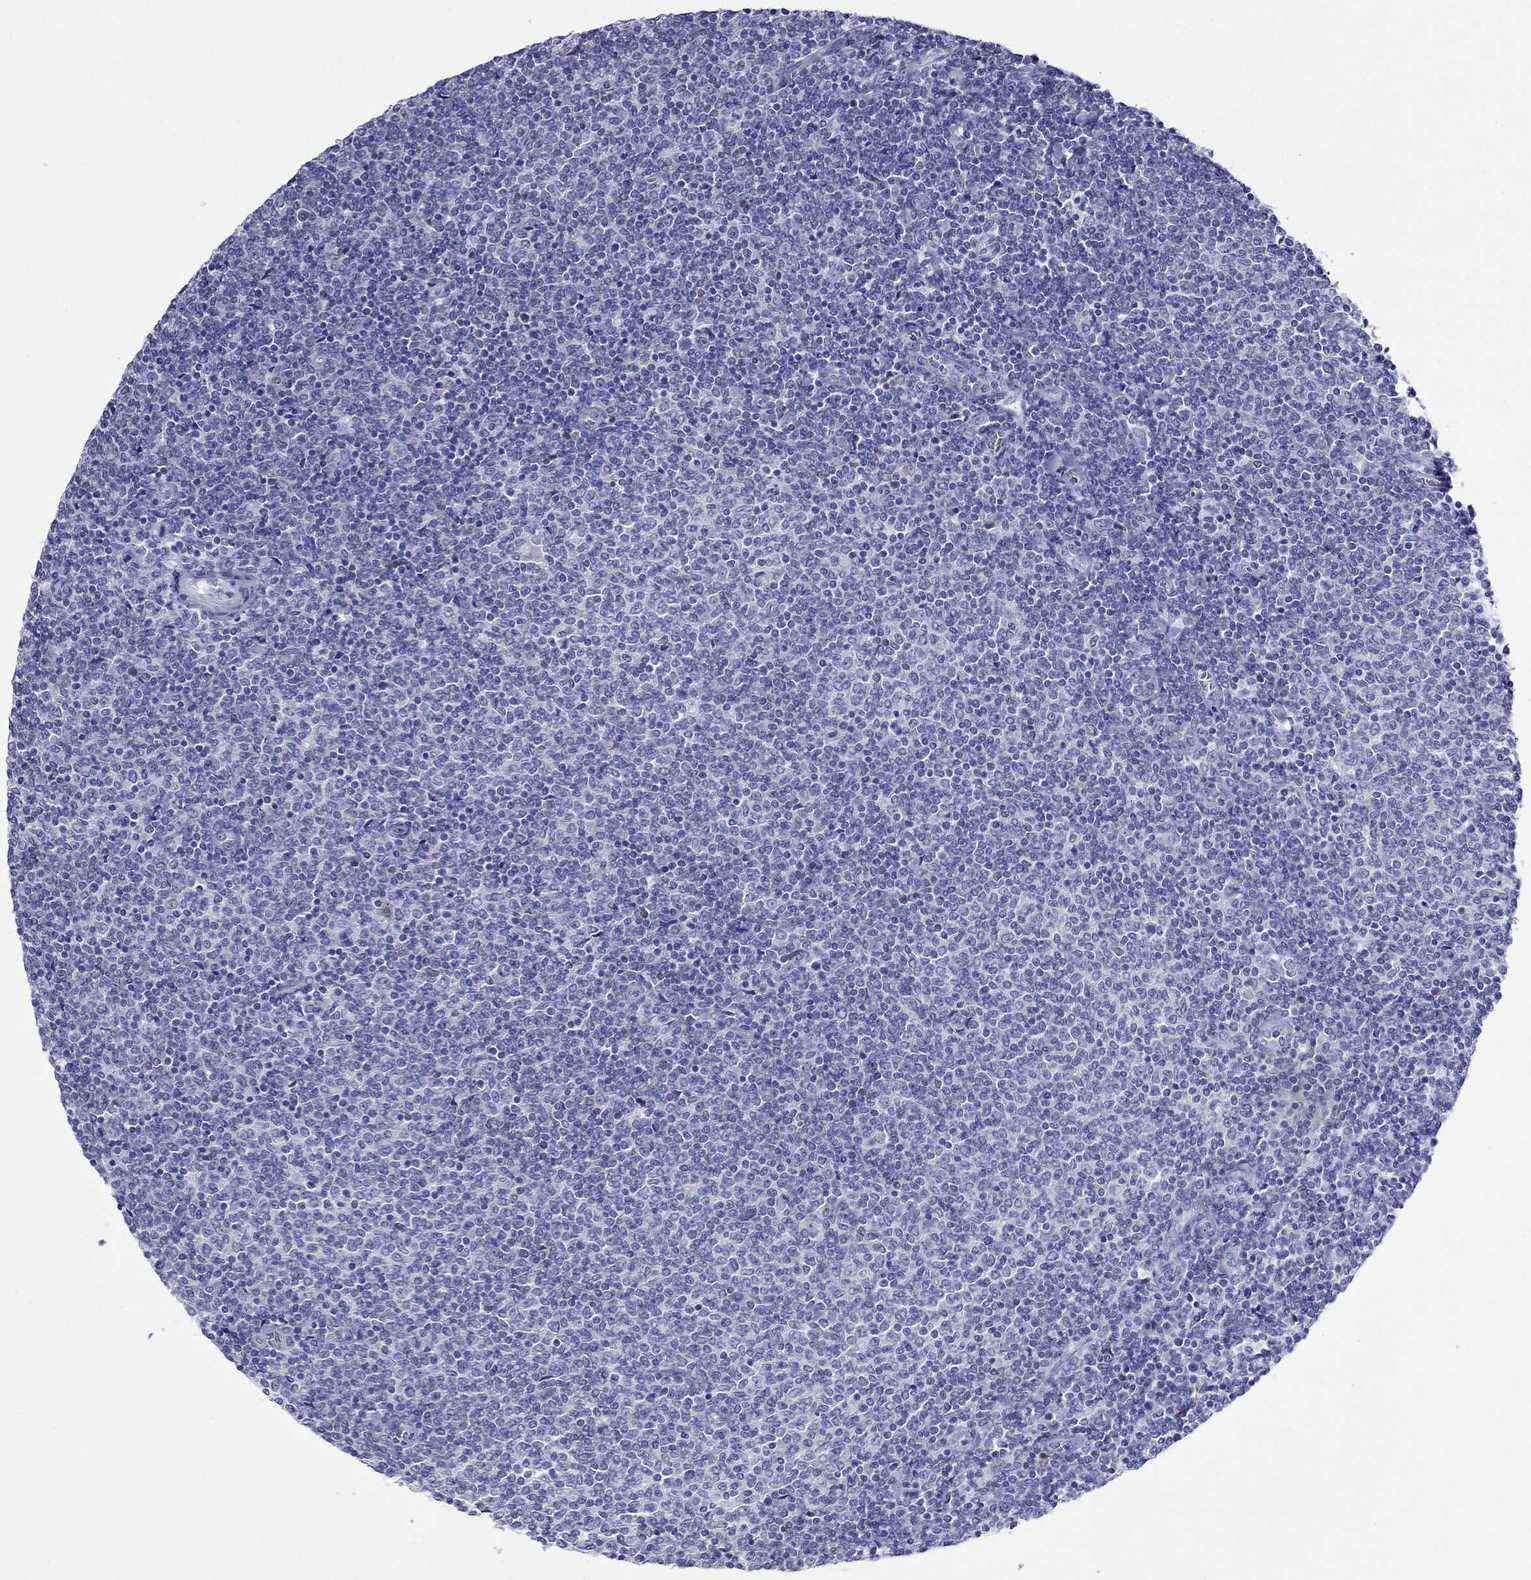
{"staining": {"intensity": "negative", "quantity": "none", "location": "none"}, "tissue": "lymphoma", "cell_type": "Tumor cells", "image_type": "cancer", "snomed": [{"axis": "morphology", "description": "Malignant lymphoma, non-Hodgkin's type, Low grade"}, {"axis": "topography", "description": "Lymph node"}], "caption": "Lymphoma was stained to show a protein in brown. There is no significant expression in tumor cells. Nuclei are stained in blue.", "gene": "PCDHA6", "patient": {"sex": "male", "age": 52}}